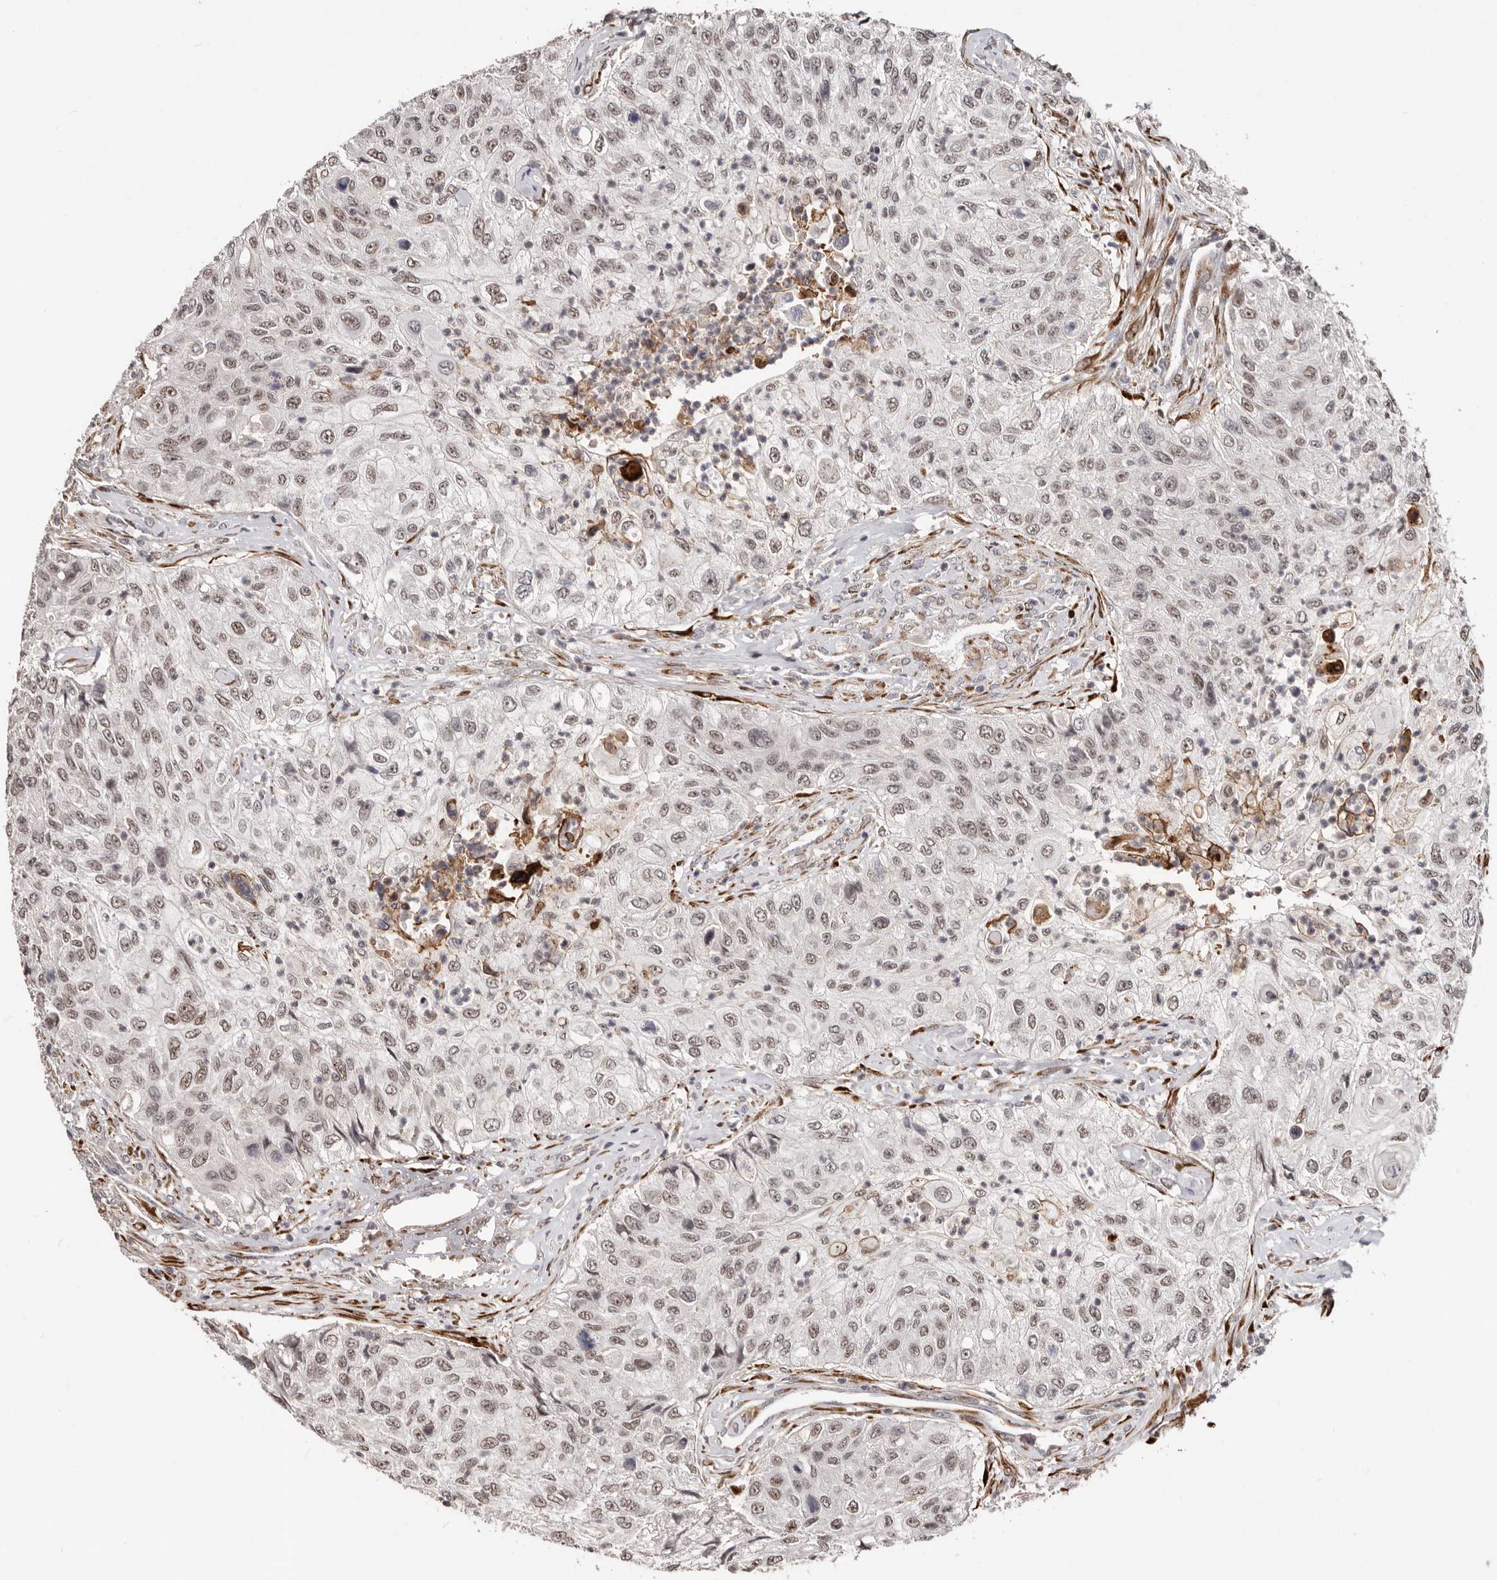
{"staining": {"intensity": "weak", "quantity": ">75%", "location": "nuclear"}, "tissue": "urothelial cancer", "cell_type": "Tumor cells", "image_type": "cancer", "snomed": [{"axis": "morphology", "description": "Urothelial carcinoma, High grade"}, {"axis": "topography", "description": "Urinary bladder"}], "caption": "A high-resolution image shows IHC staining of urothelial cancer, which displays weak nuclear positivity in approximately >75% of tumor cells. (IHC, brightfield microscopy, high magnification).", "gene": "SRCAP", "patient": {"sex": "female", "age": 60}}